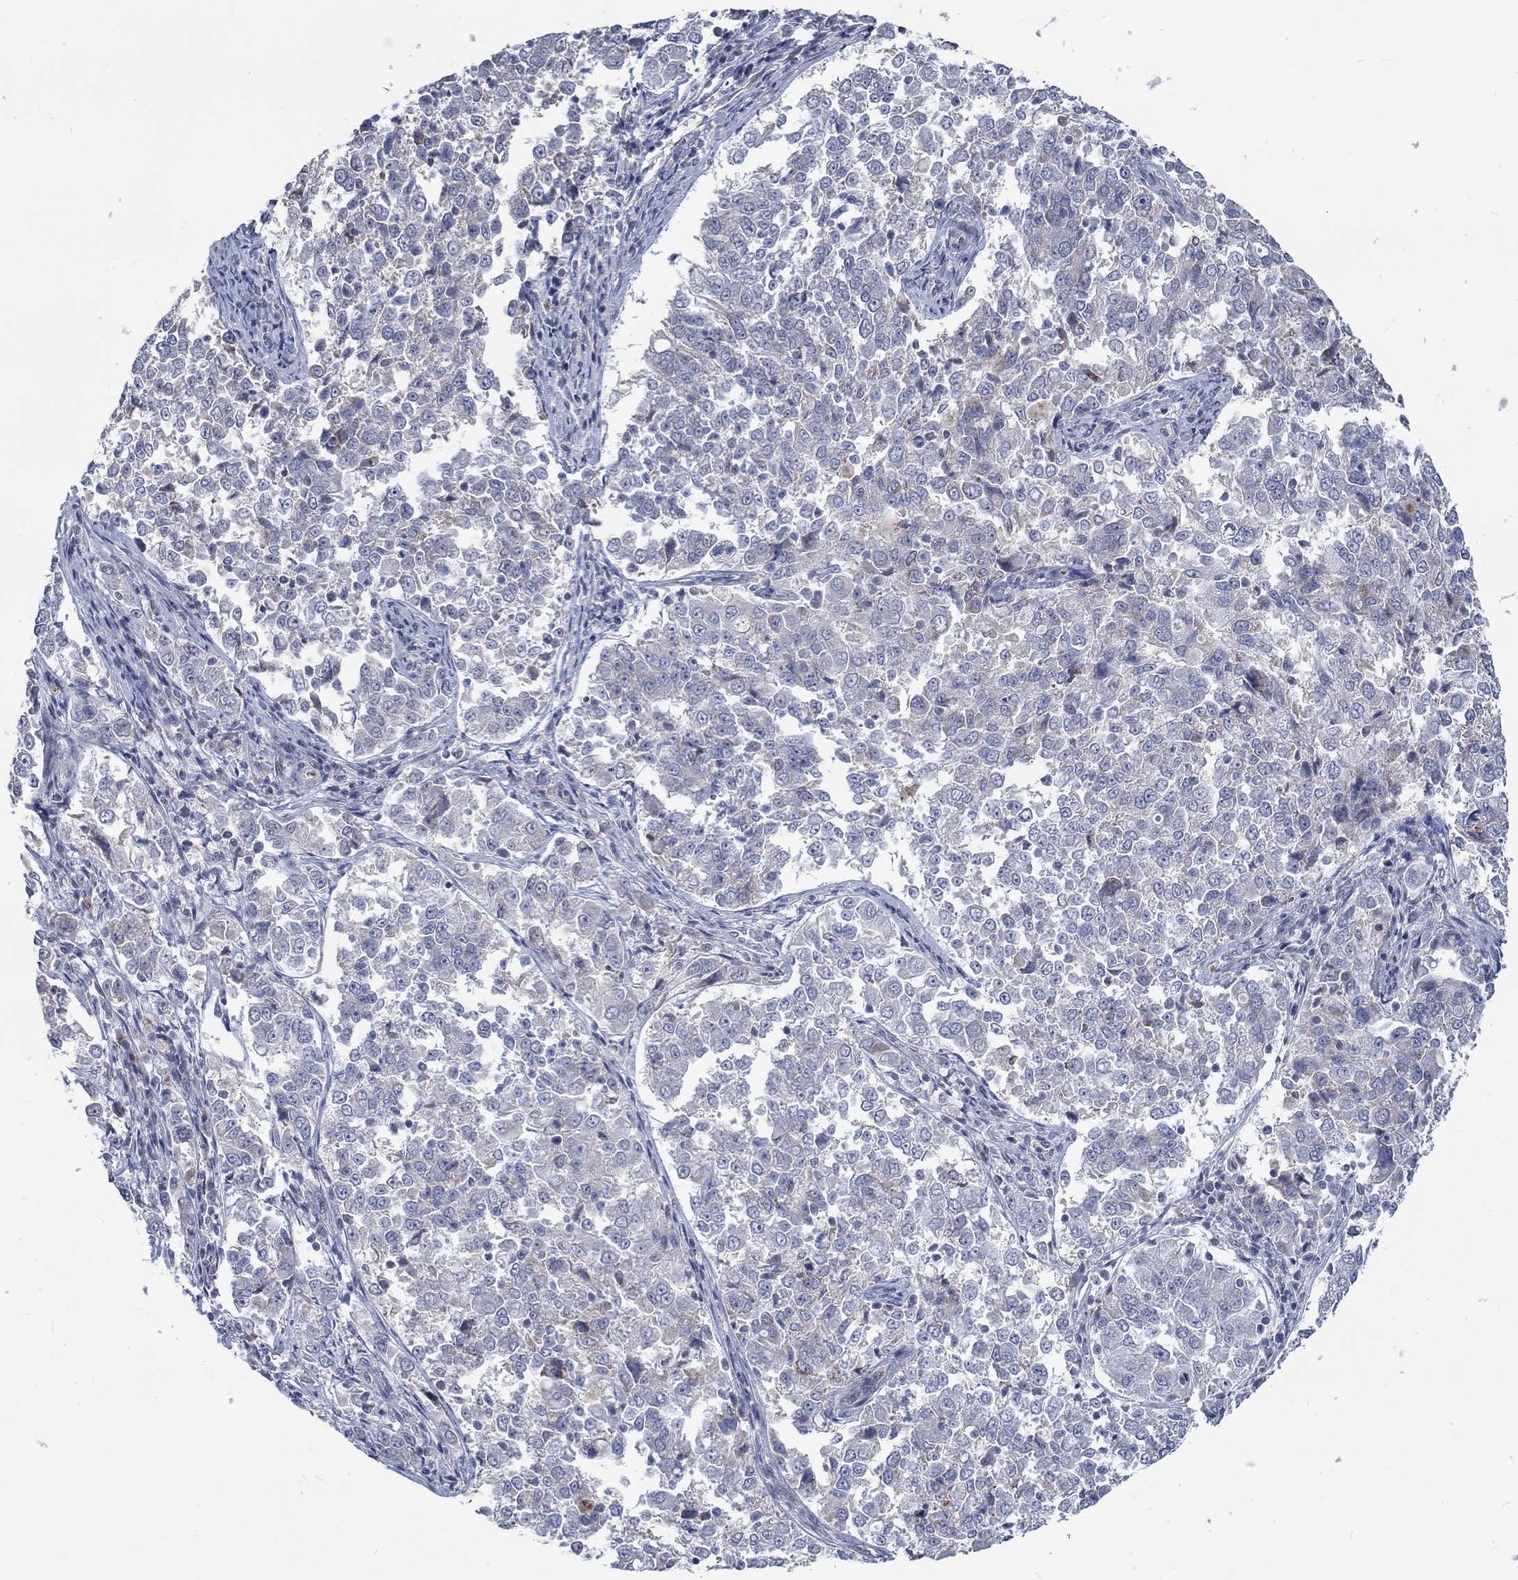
{"staining": {"intensity": "negative", "quantity": "none", "location": "none"}, "tissue": "endometrial cancer", "cell_type": "Tumor cells", "image_type": "cancer", "snomed": [{"axis": "morphology", "description": "Adenocarcinoma, NOS"}, {"axis": "topography", "description": "Endometrium"}], "caption": "Histopathology image shows no significant protein staining in tumor cells of endometrial cancer (adenocarcinoma).", "gene": "WASF1", "patient": {"sex": "female", "age": 43}}